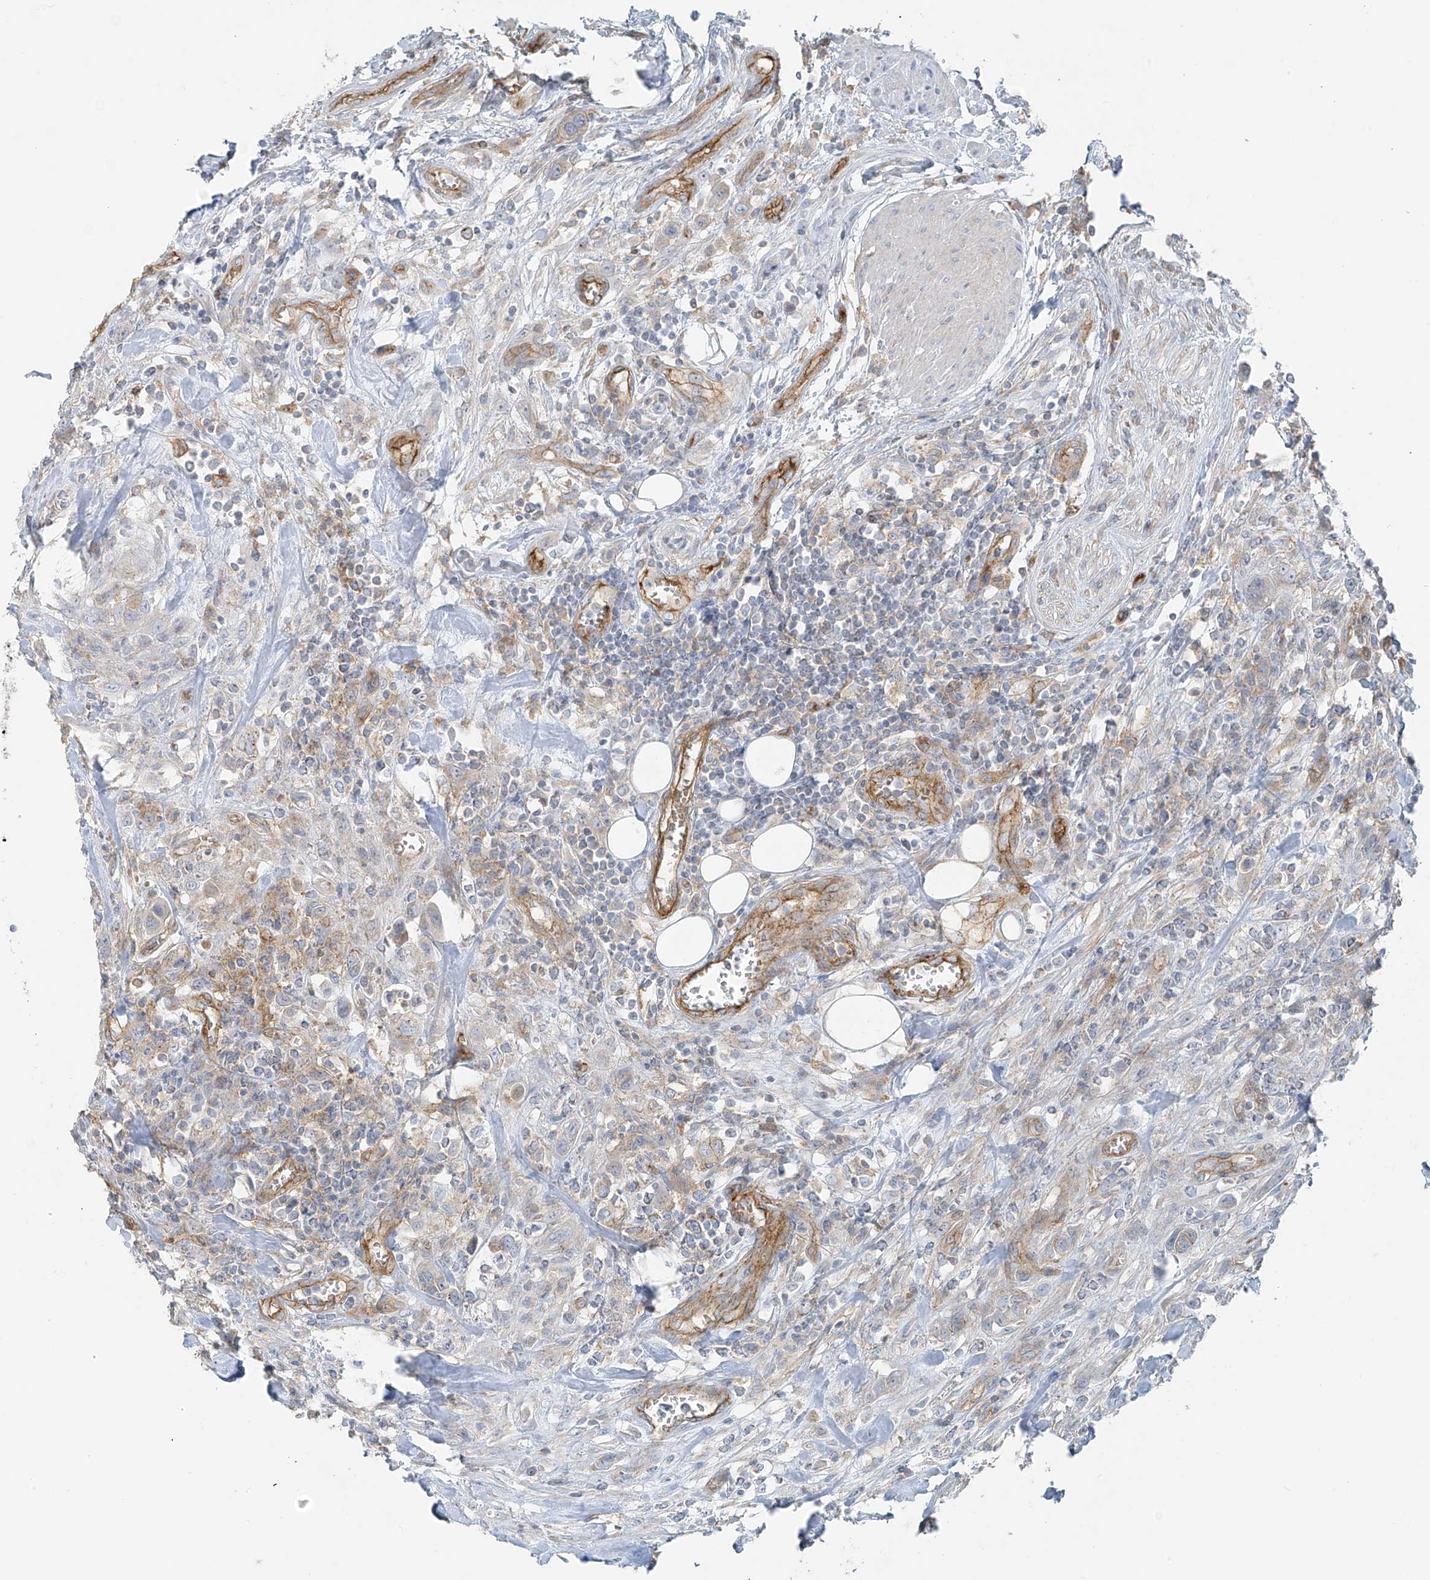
{"staining": {"intensity": "negative", "quantity": "none", "location": "none"}, "tissue": "urothelial cancer", "cell_type": "Tumor cells", "image_type": "cancer", "snomed": [{"axis": "morphology", "description": "Urothelial carcinoma, High grade"}, {"axis": "topography", "description": "Urinary bladder"}], "caption": "Histopathology image shows no significant protein expression in tumor cells of urothelial carcinoma (high-grade). (DAB (3,3'-diaminobenzidine) IHC, high magnification).", "gene": "VAMP5", "patient": {"sex": "male", "age": 50}}